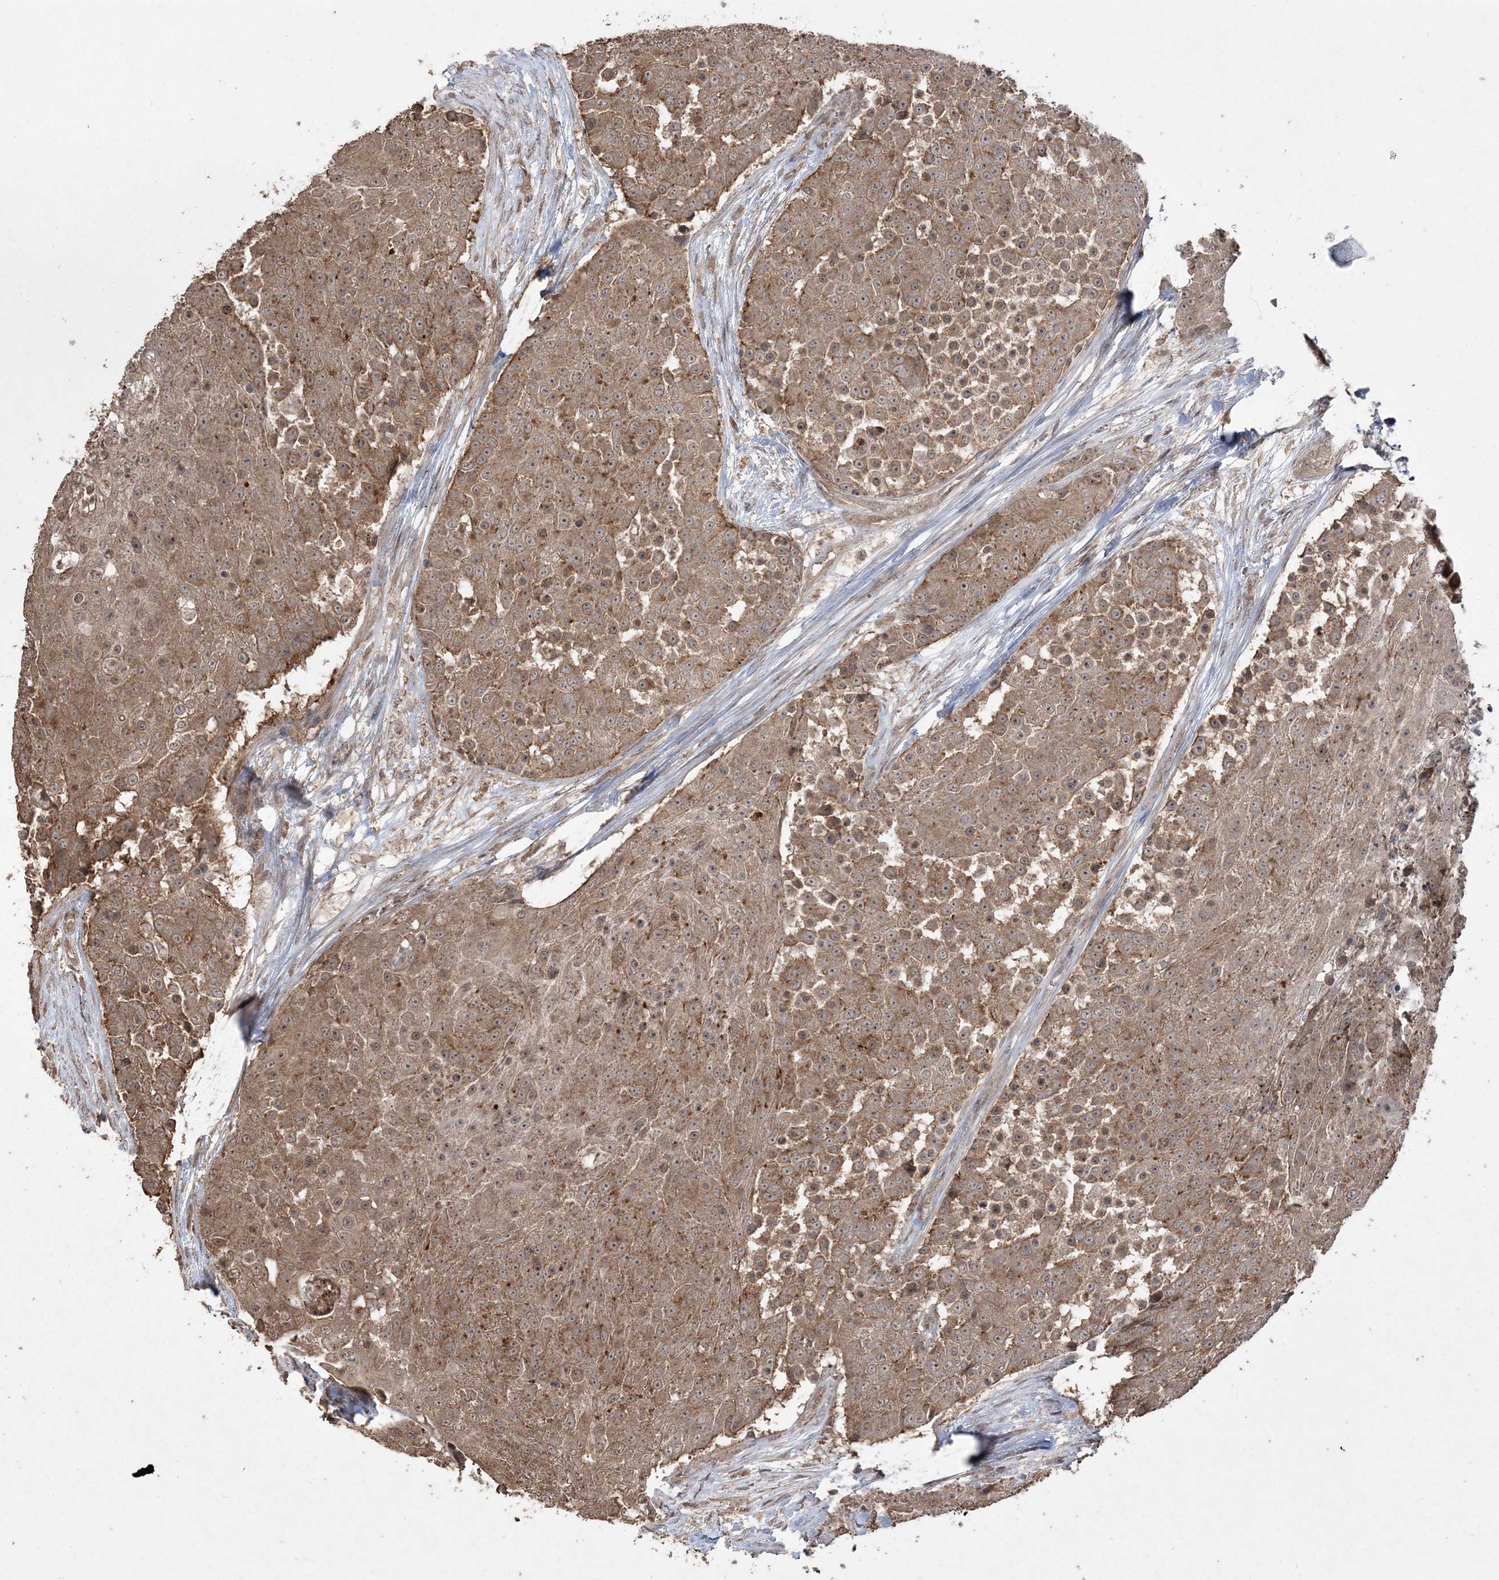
{"staining": {"intensity": "moderate", "quantity": ">75%", "location": "cytoplasmic/membranous"}, "tissue": "urothelial cancer", "cell_type": "Tumor cells", "image_type": "cancer", "snomed": [{"axis": "morphology", "description": "Urothelial carcinoma, High grade"}, {"axis": "topography", "description": "Urinary bladder"}], "caption": "Immunohistochemistry of human urothelial cancer exhibits medium levels of moderate cytoplasmic/membranous staining in about >75% of tumor cells. Ihc stains the protein of interest in brown and the nuclei are stained blue.", "gene": "EHHADH", "patient": {"sex": "female", "age": 63}}